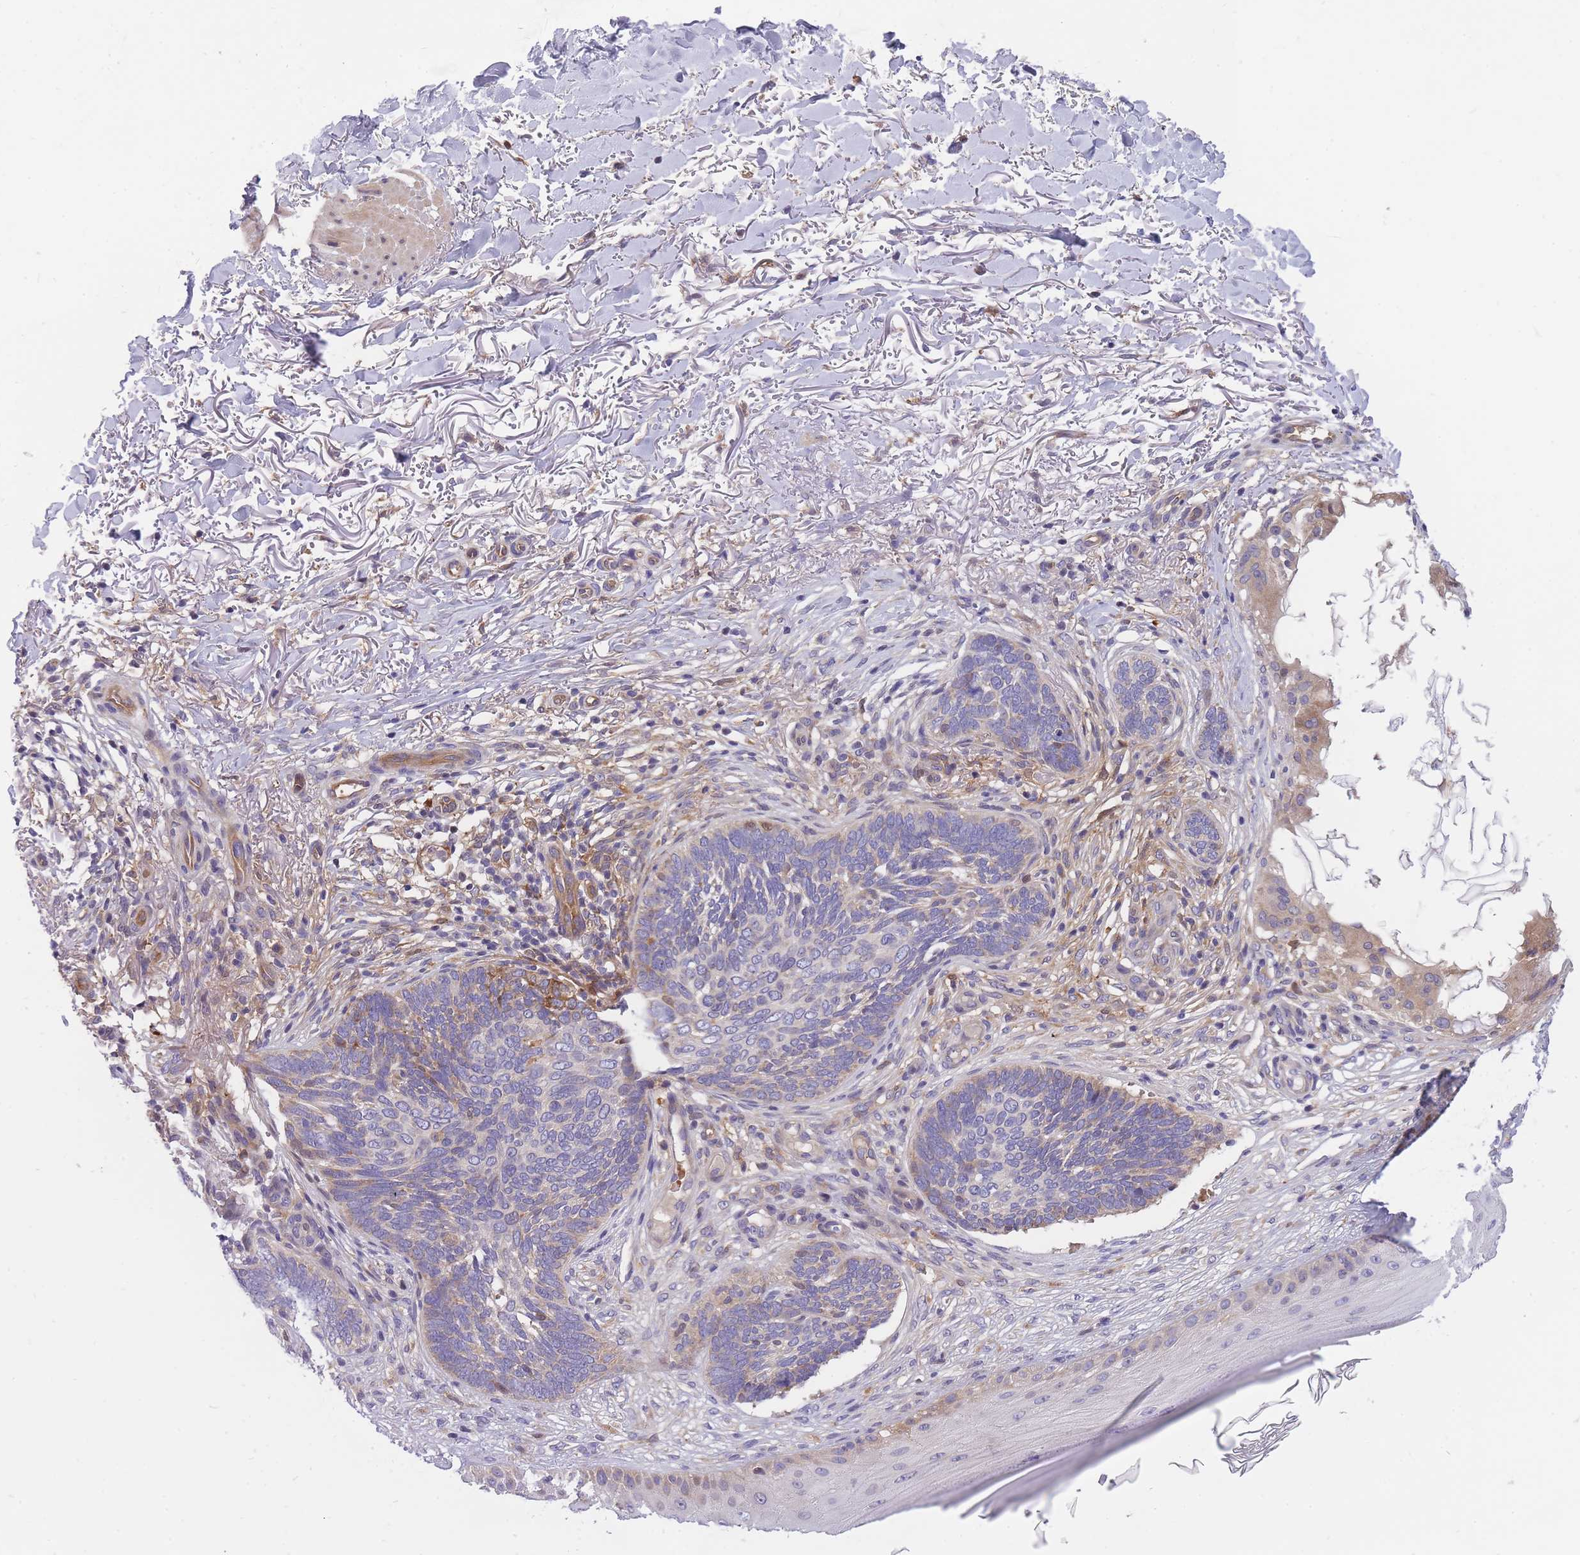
{"staining": {"intensity": "weak", "quantity": "<25%", "location": "cytoplasmic/membranous"}, "tissue": "skin cancer", "cell_type": "Tumor cells", "image_type": "cancer", "snomed": [{"axis": "morphology", "description": "Normal tissue, NOS"}, {"axis": "morphology", "description": "Basal cell carcinoma"}, {"axis": "topography", "description": "Skin"}], "caption": "A high-resolution photomicrograph shows immunohistochemistry staining of basal cell carcinoma (skin), which displays no significant staining in tumor cells.", "gene": "CRYGN", "patient": {"sex": "female", "age": 67}}